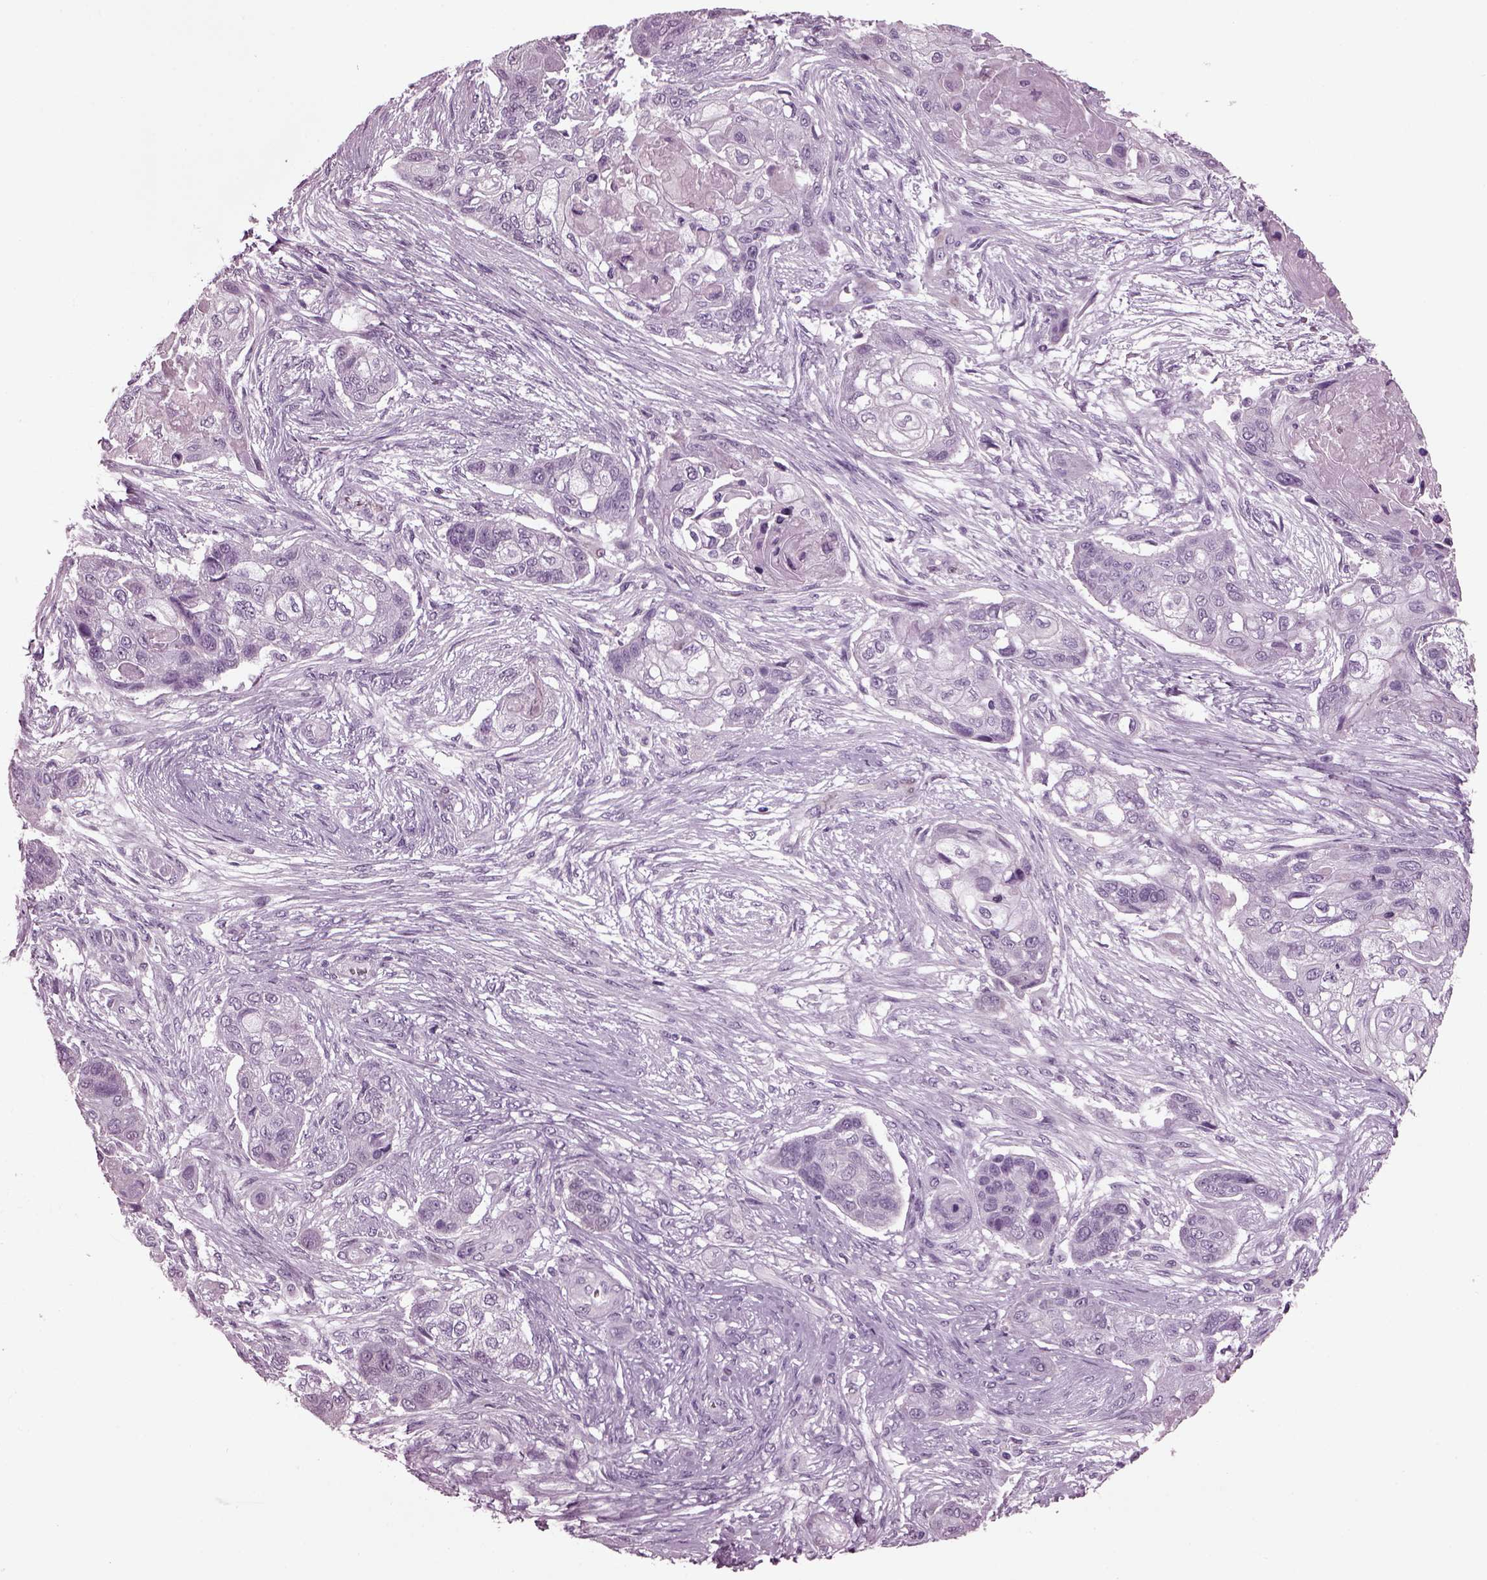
{"staining": {"intensity": "negative", "quantity": "none", "location": "none"}, "tissue": "lung cancer", "cell_type": "Tumor cells", "image_type": "cancer", "snomed": [{"axis": "morphology", "description": "Squamous cell carcinoma, NOS"}, {"axis": "topography", "description": "Lung"}], "caption": "Immunohistochemistry of human squamous cell carcinoma (lung) shows no positivity in tumor cells. The staining was performed using DAB to visualize the protein expression in brown, while the nuclei were stained in blue with hematoxylin (Magnification: 20x).", "gene": "TPPP2", "patient": {"sex": "male", "age": 69}}